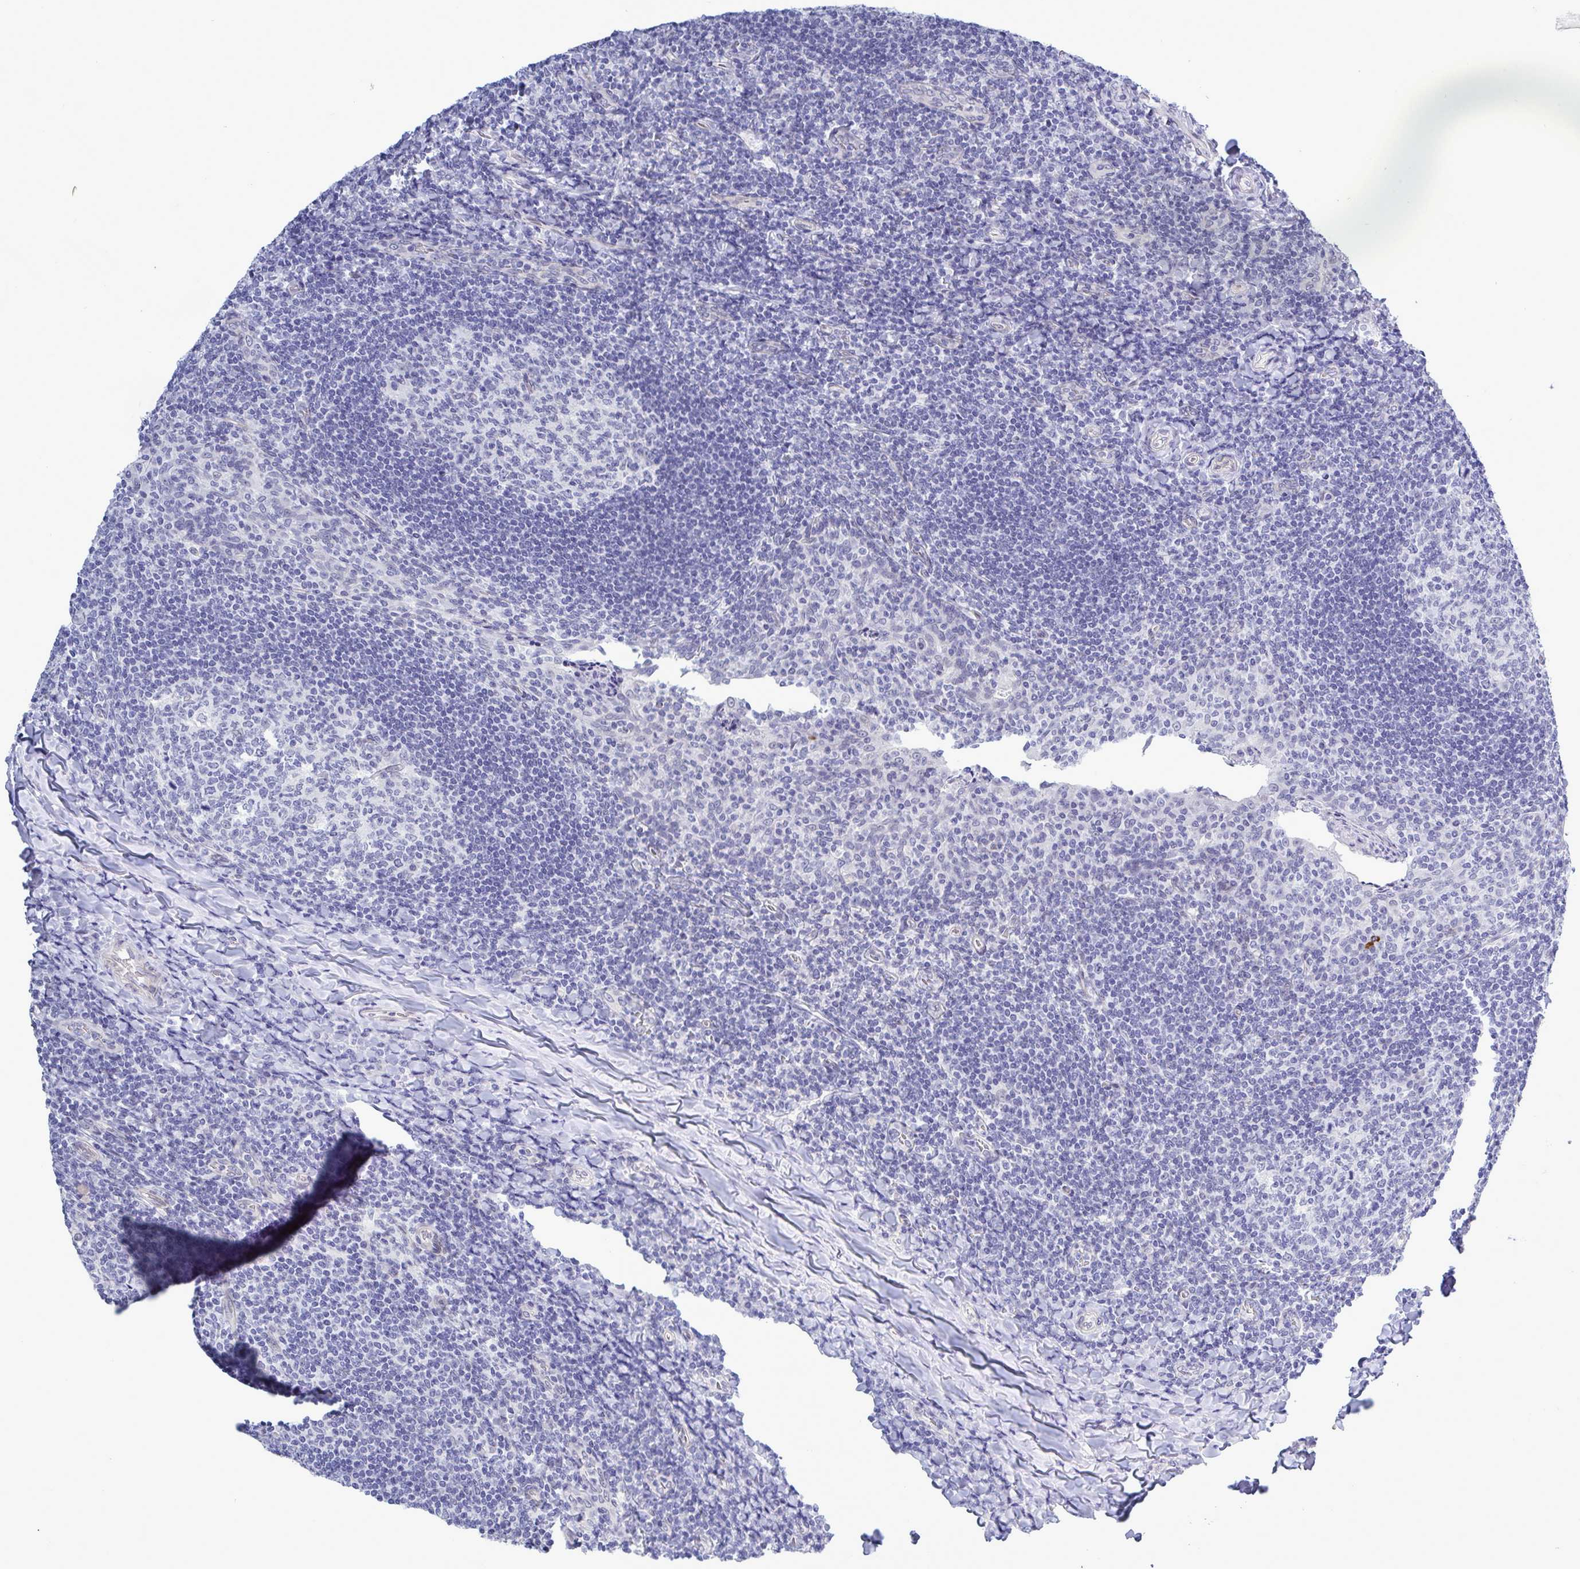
{"staining": {"intensity": "negative", "quantity": "none", "location": "none"}, "tissue": "tonsil", "cell_type": "Germinal center cells", "image_type": "normal", "snomed": [{"axis": "morphology", "description": "Normal tissue, NOS"}, {"axis": "topography", "description": "Tonsil"}], "caption": "Photomicrograph shows no significant protein expression in germinal center cells of normal tonsil.", "gene": "MFSD4A", "patient": {"sex": "male", "age": 17}}